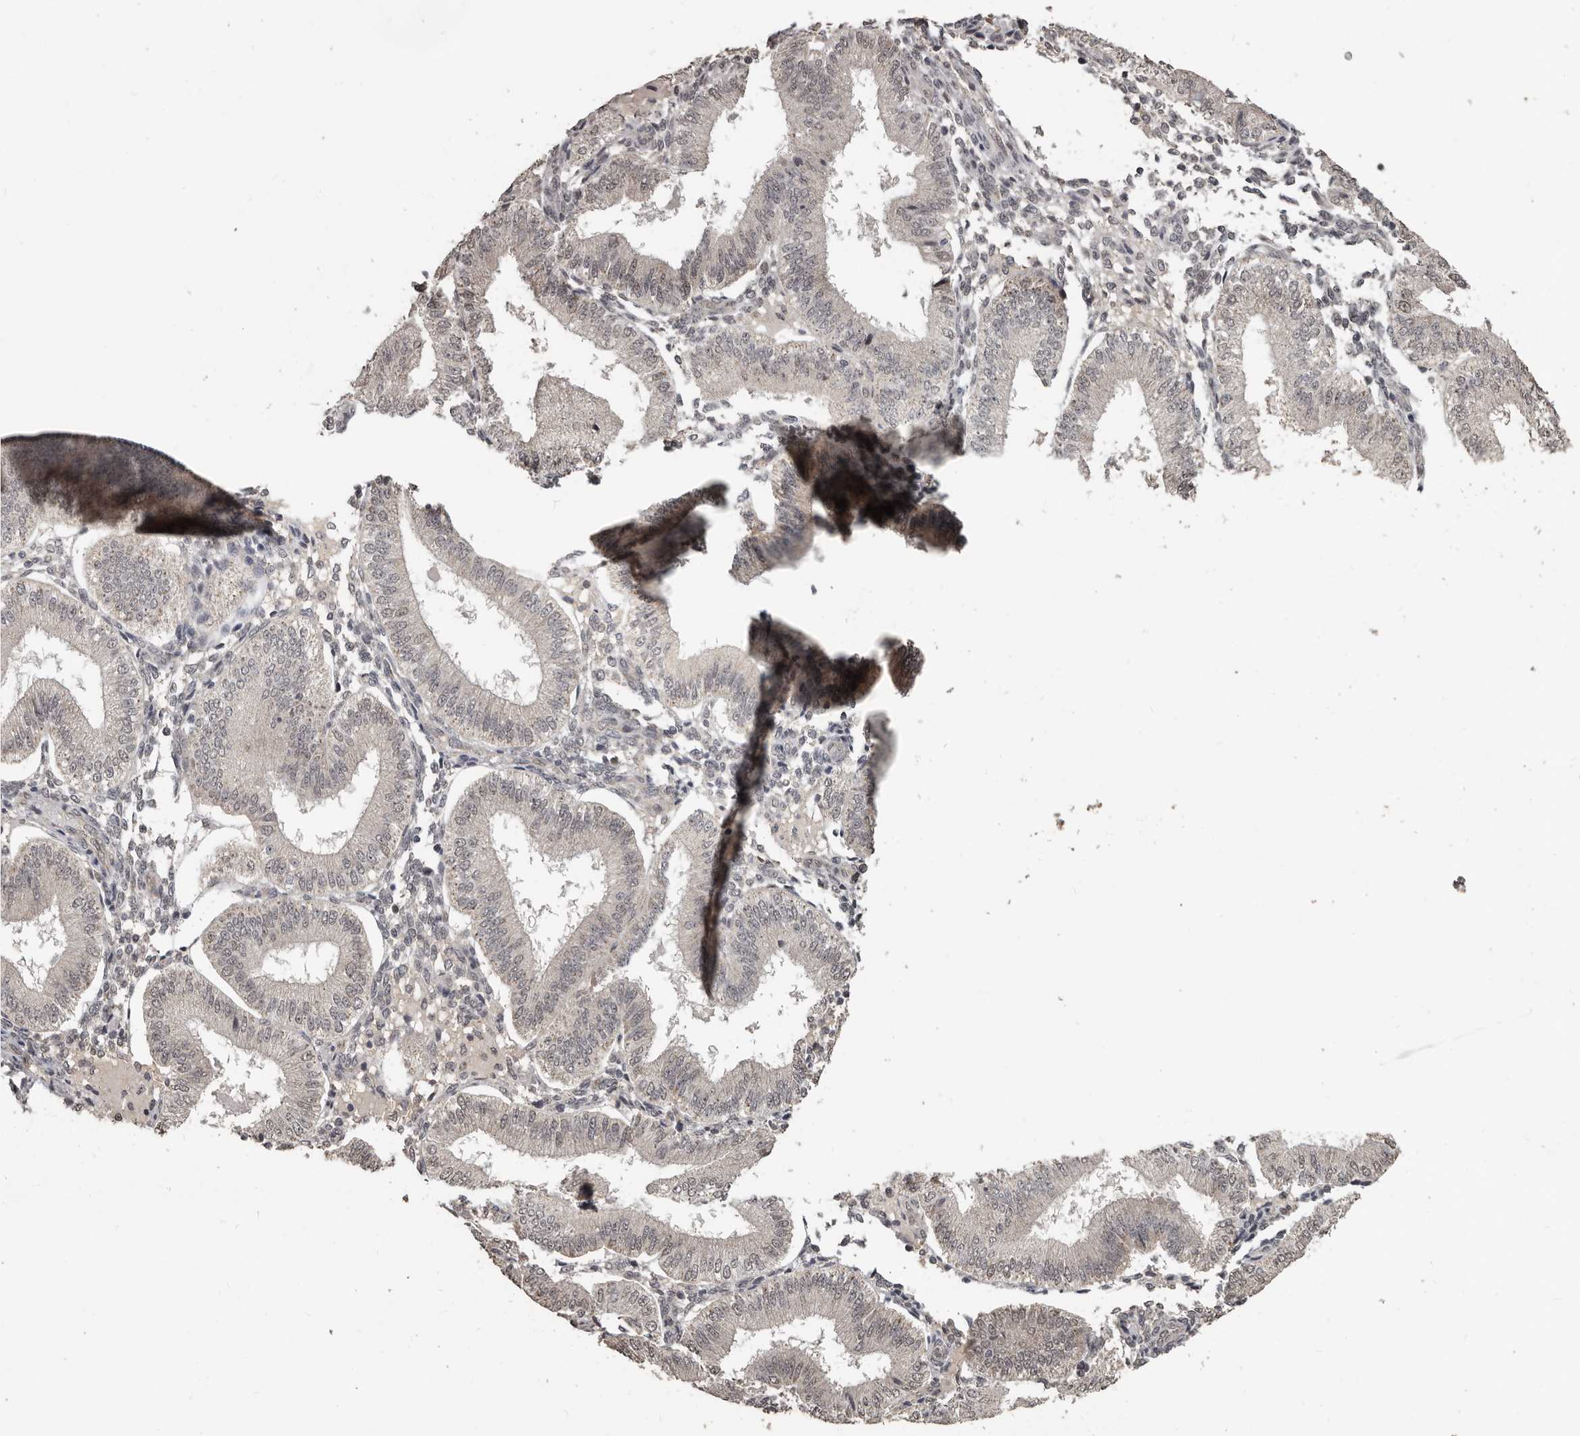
{"staining": {"intensity": "weak", "quantity": "25%-75%", "location": "nuclear"}, "tissue": "endometrium", "cell_type": "Cells in endometrial stroma", "image_type": "normal", "snomed": [{"axis": "morphology", "description": "Normal tissue, NOS"}, {"axis": "topography", "description": "Endometrium"}], "caption": "Normal endometrium exhibits weak nuclear positivity in approximately 25%-75% of cells in endometrial stroma, visualized by immunohistochemistry. The staining was performed using DAB to visualize the protein expression in brown, while the nuclei were stained in blue with hematoxylin (Magnification: 20x).", "gene": "ZFP14", "patient": {"sex": "female", "age": 39}}